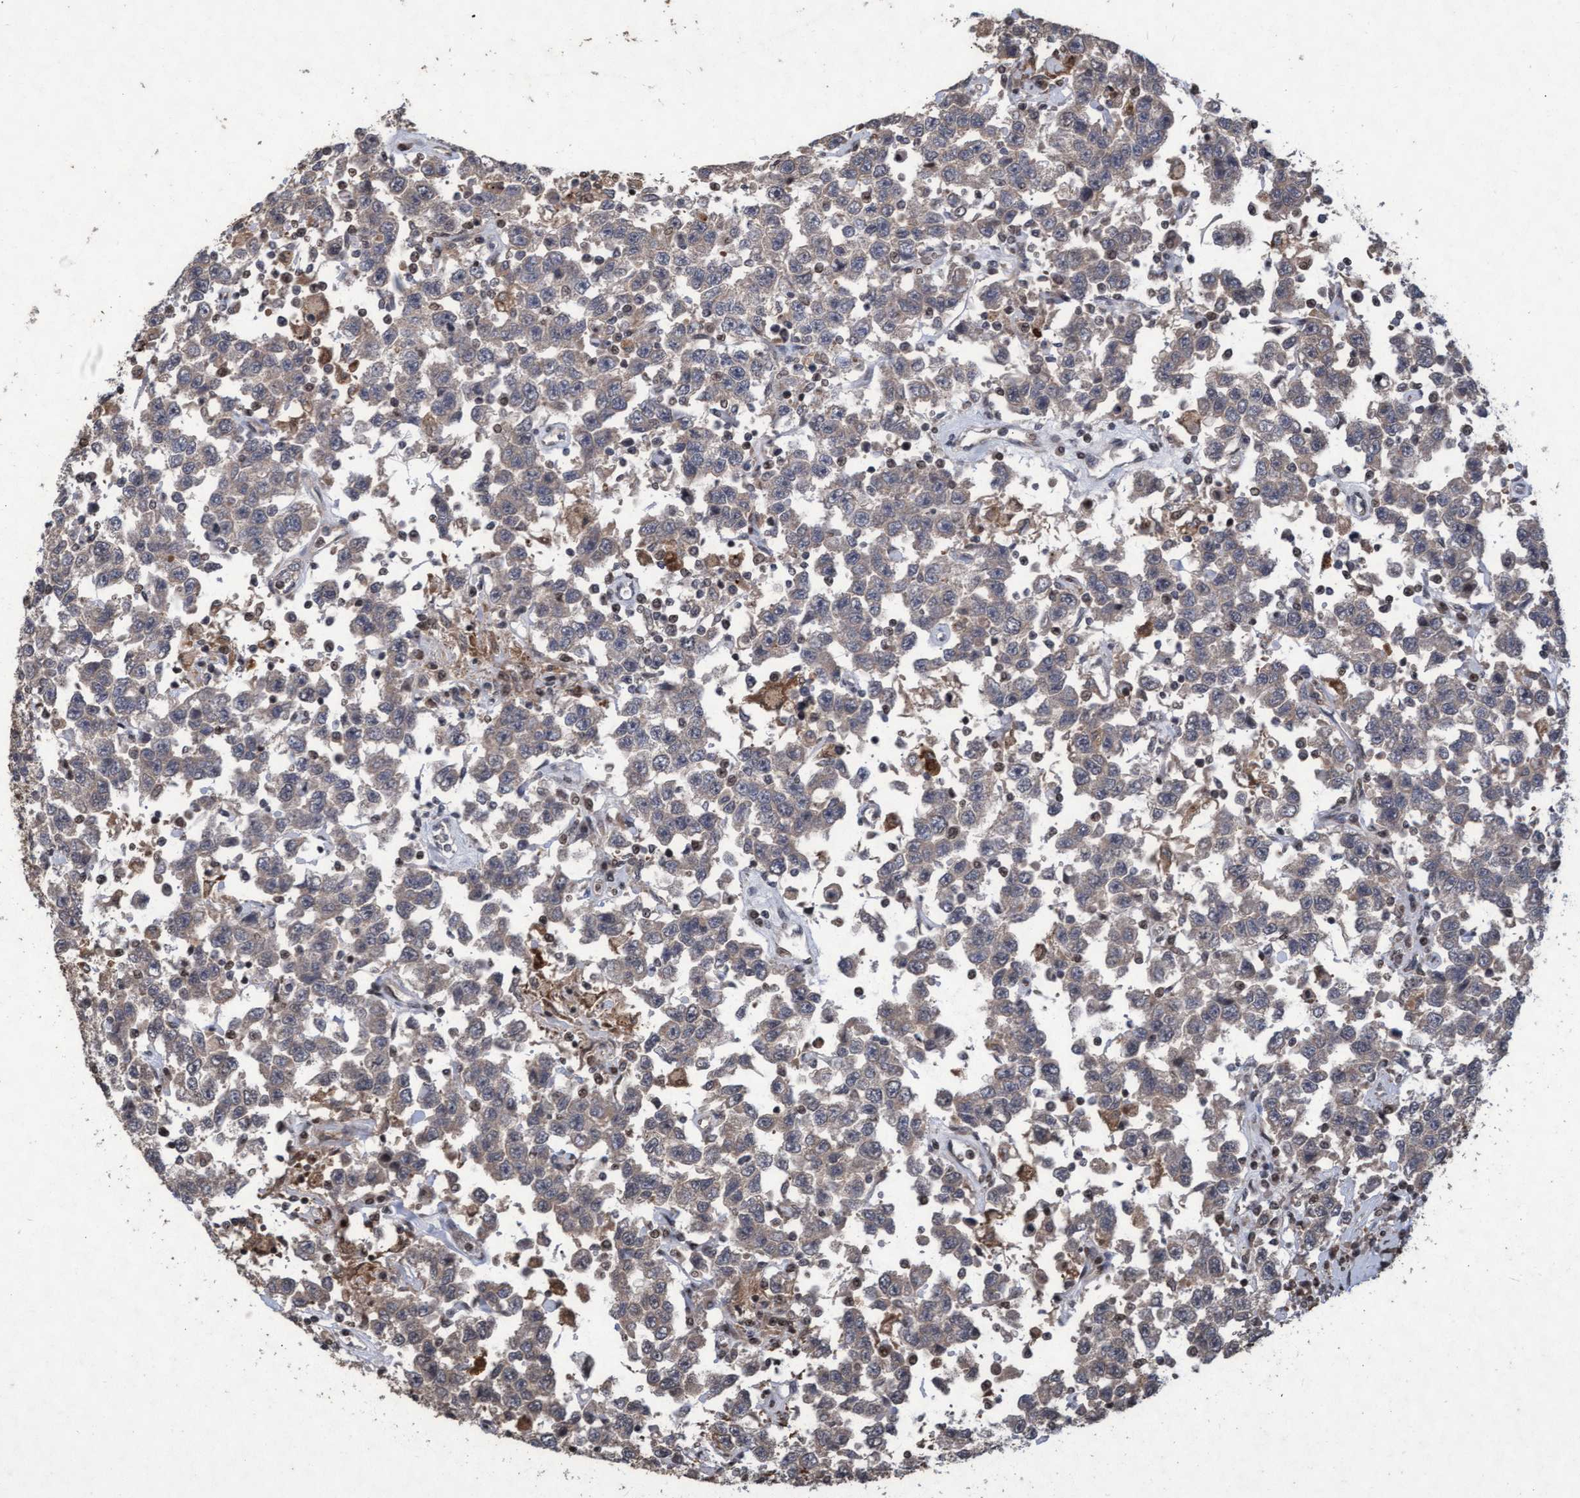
{"staining": {"intensity": "weak", "quantity": ">75%", "location": "cytoplasmic/membranous"}, "tissue": "testis cancer", "cell_type": "Tumor cells", "image_type": "cancer", "snomed": [{"axis": "morphology", "description": "Seminoma, NOS"}, {"axis": "topography", "description": "Testis"}], "caption": "Tumor cells show low levels of weak cytoplasmic/membranous staining in approximately >75% of cells in human testis cancer. The staining was performed using DAB, with brown indicating positive protein expression. Nuclei are stained blue with hematoxylin.", "gene": "KCNC2", "patient": {"sex": "male", "age": 41}}